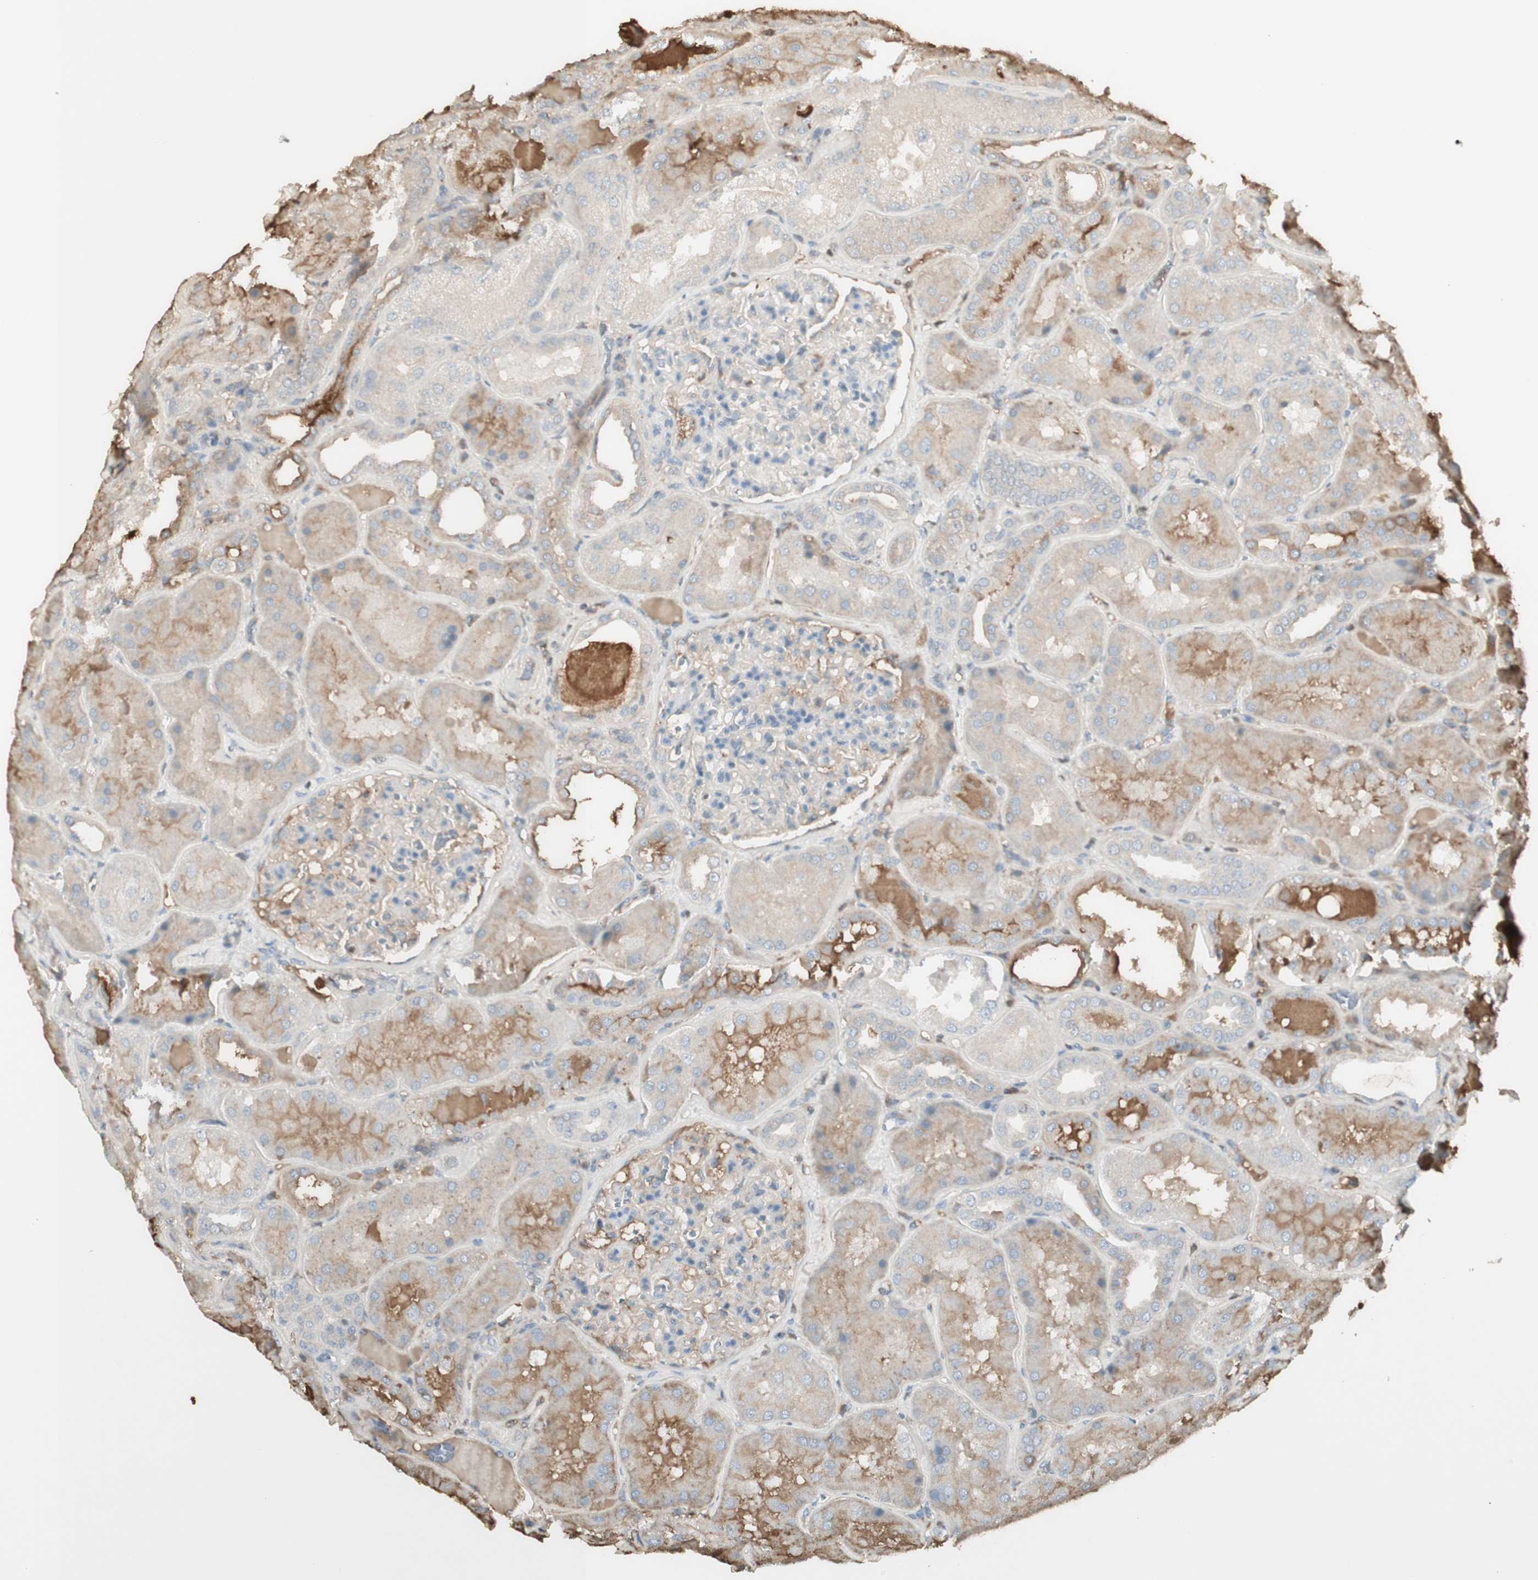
{"staining": {"intensity": "weak", "quantity": ">75%", "location": "cytoplasmic/membranous"}, "tissue": "kidney", "cell_type": "Cells in glomeruli", "image_type": "normal", "snomed": [{"axis": "morphology", "description": "Normal tissue, NOS"}, {"axis": "topography", "description": "Kidney"}], "caption": "Human kidney stained for a protein (brown) displays weak cytoplasmic/membranous positive positivity in approximately >75% of cells in glomeruli.", "gene": "IFNG", "patient": {"sex": "female", "age": 56}}